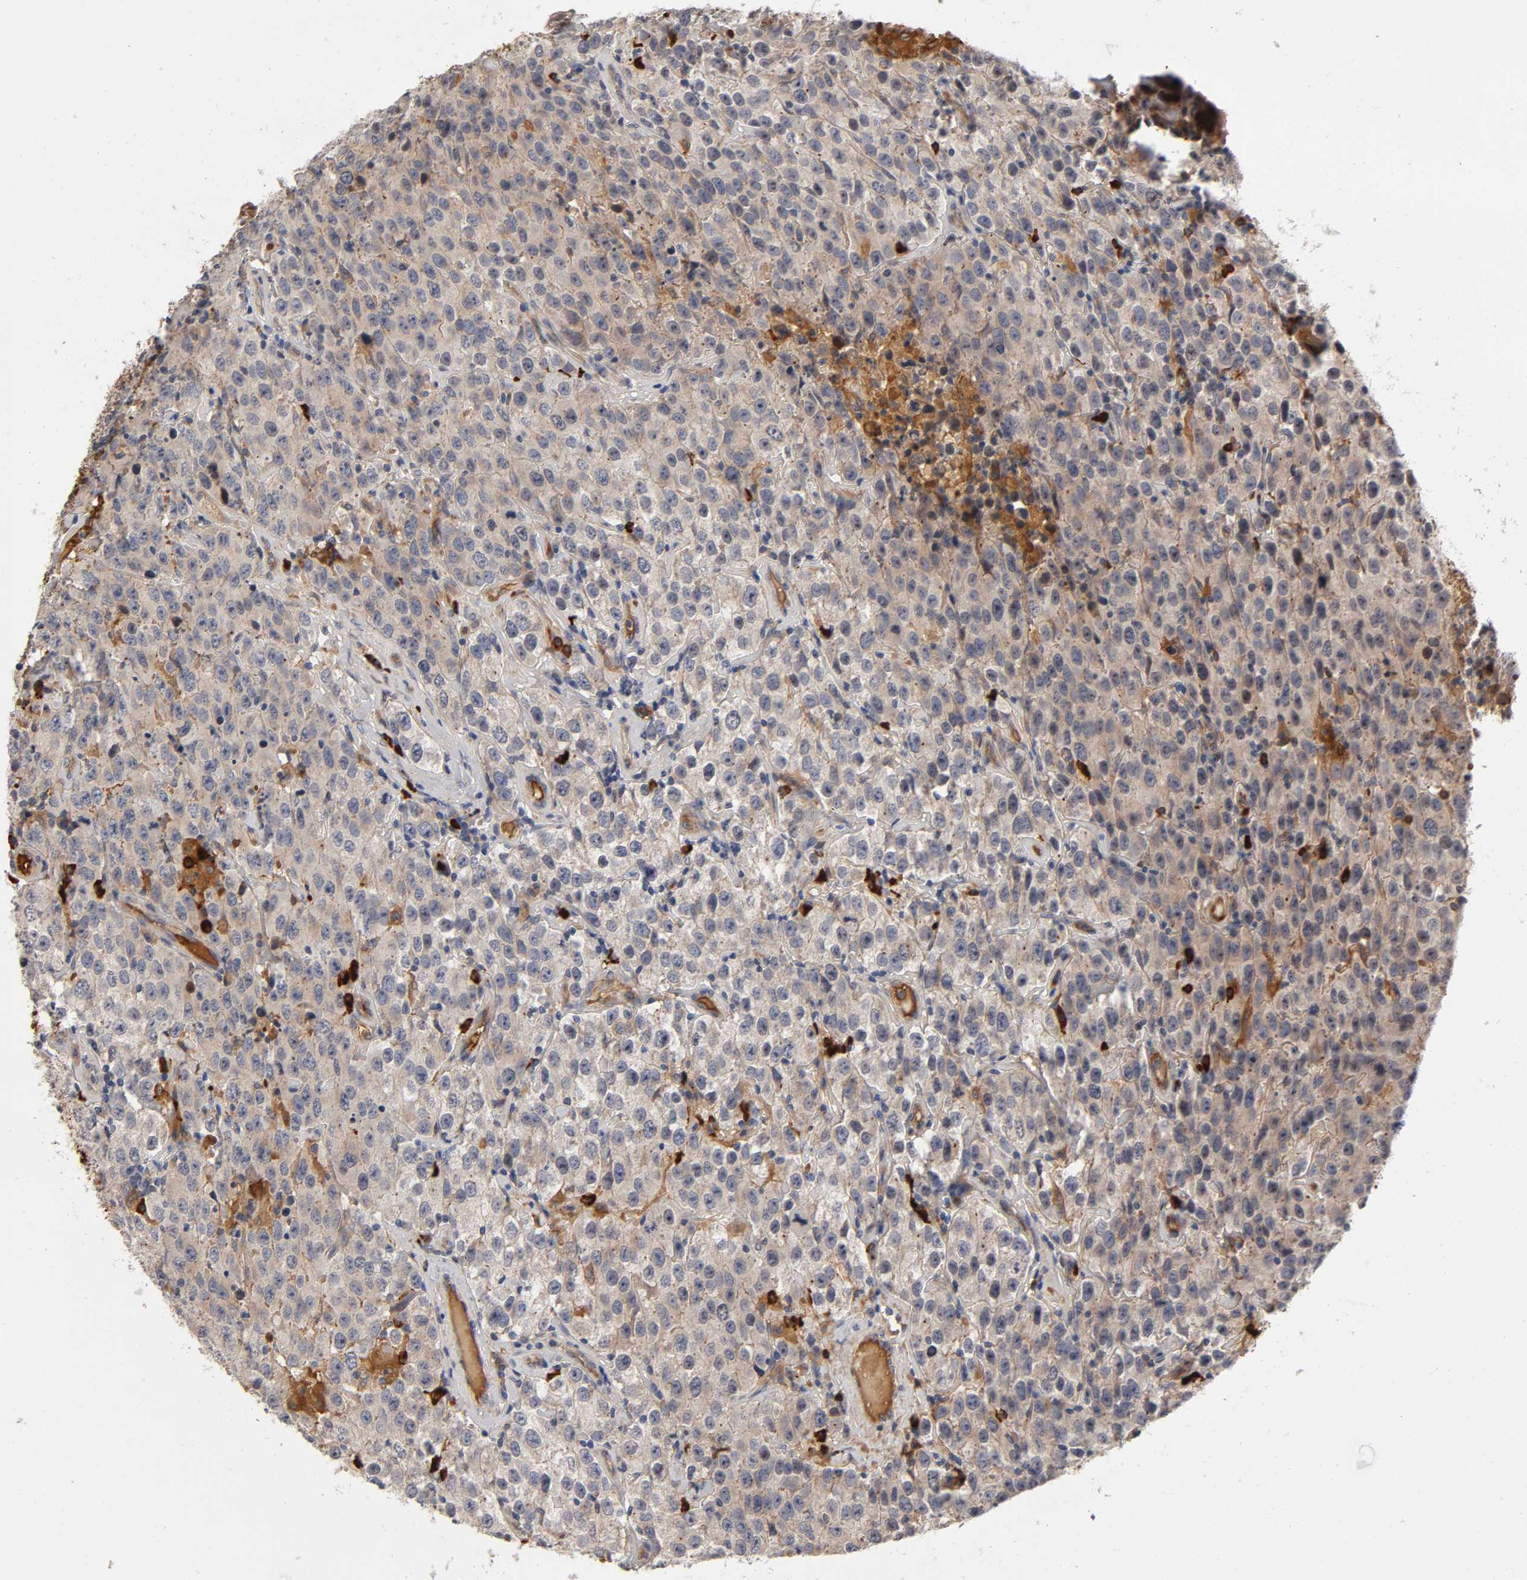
{"staining": {"intensity": "weak", "quantity": ">75%", "location": "cytoplasmic/membranous"}, "tissue": "testis cancer", "cell_type": "Tumor cells", "image_type": "cancer", "snomed": [{"axis": "morphology", "description": "Seminoma, NOS"}, {"axis": "topography", "description": "Testis"}], "caption": "Tumor cells demonstrate weak cytoplasmic/membranous expression in approximately >75% of cells in seminoma (testis).", "gene": "NOVA1", "patient": {"sex": "male", "age": 52}}